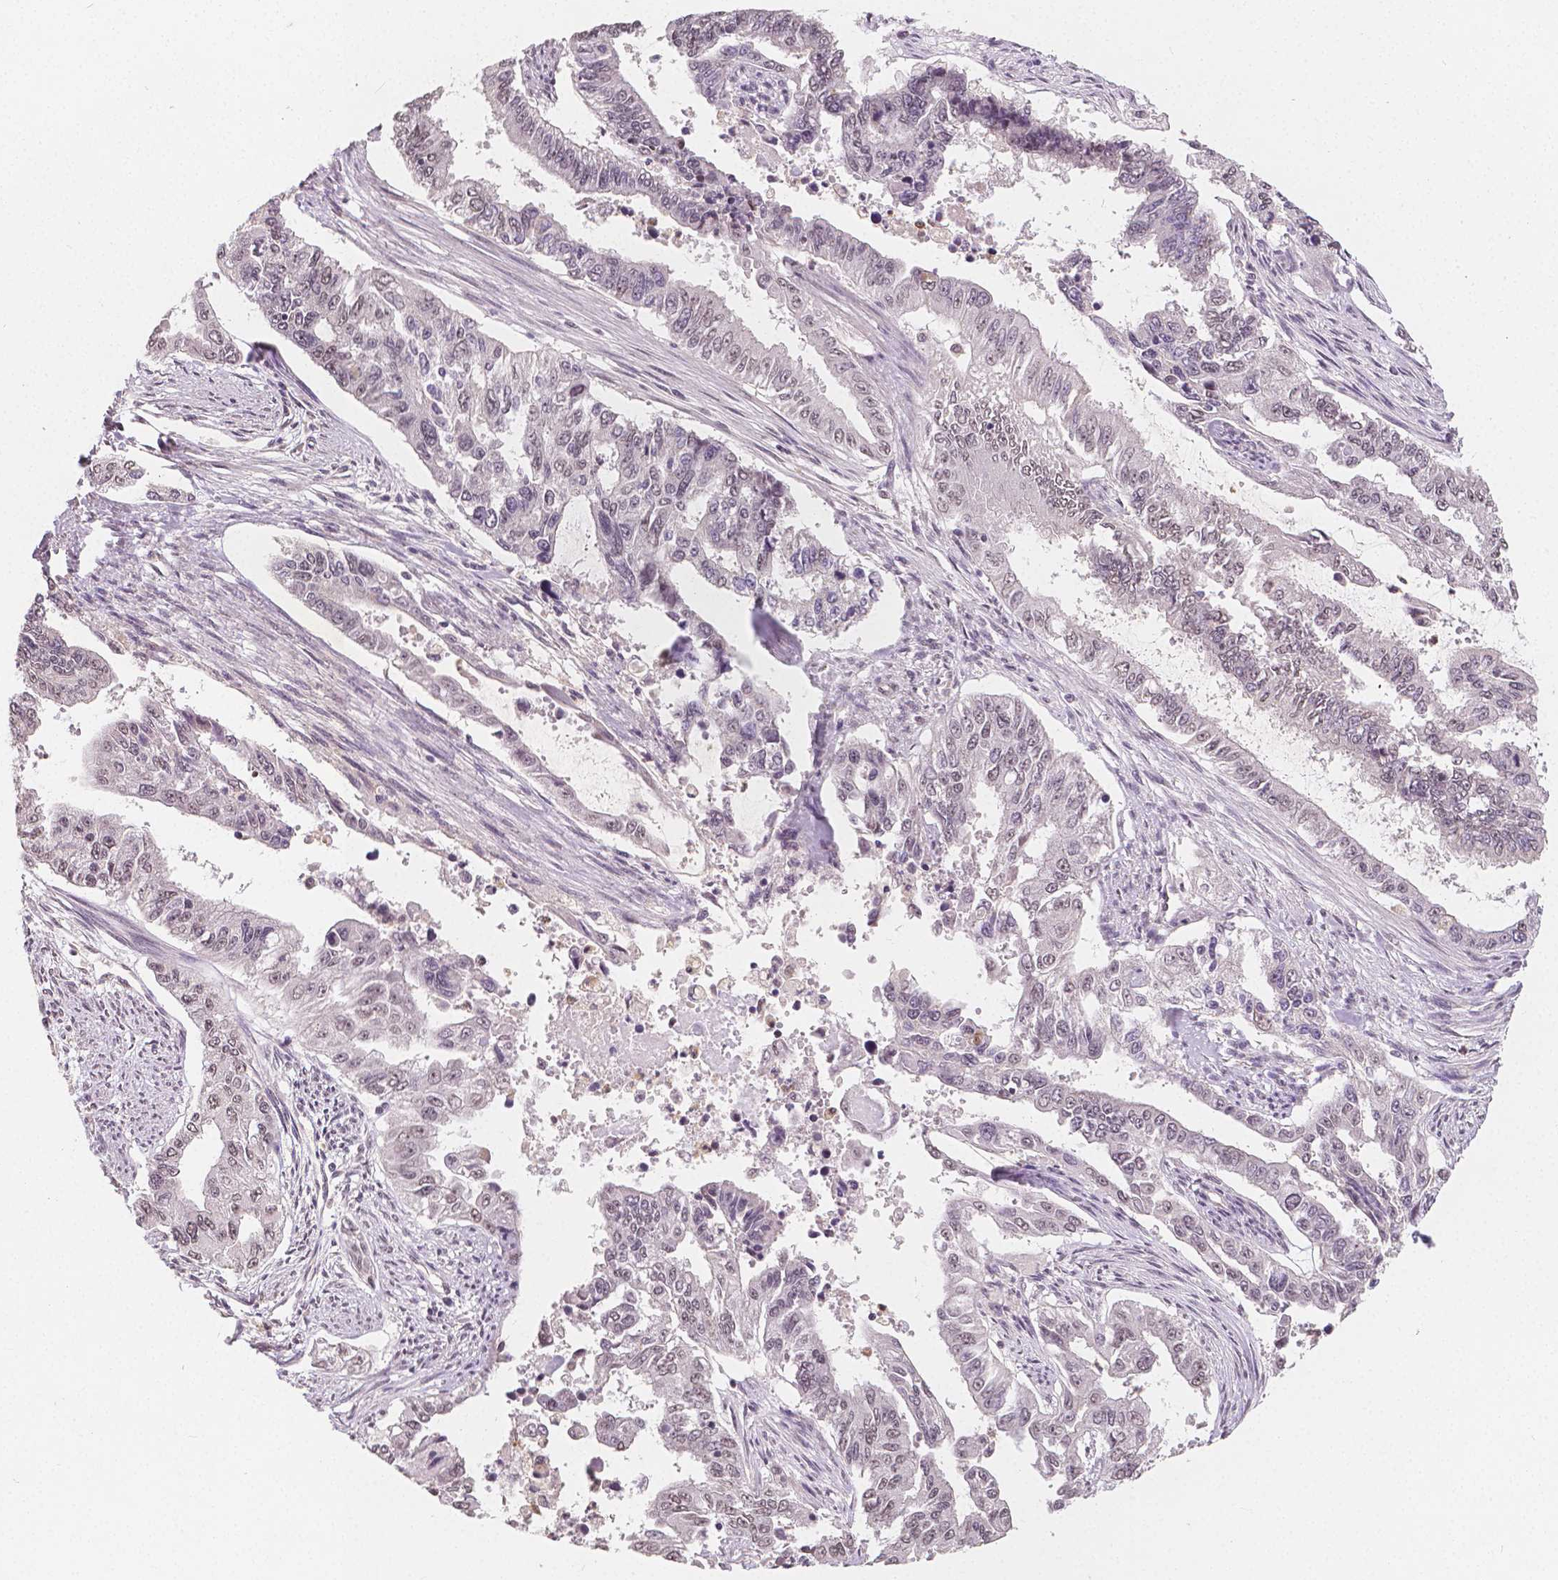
{"staining": {"intensity": "negative", "quantity": "none", "location": "none"}, "tissue": "endometrial cancer", "cell_type": "Tumor cells", "image_type": "cancer", "snomed": [{"axis": "morphology", "description": "Adenocarcinoma, NOS"}, {"axis": "topography", "description": "Uterus"}], "caption": "Immunohistochemistry (IHC) of endometrial adenocarcinoma demonstrates no staining in tumor cells.", "gene": "NOLC1", "patient": {"sex": "female", "age": 59}}